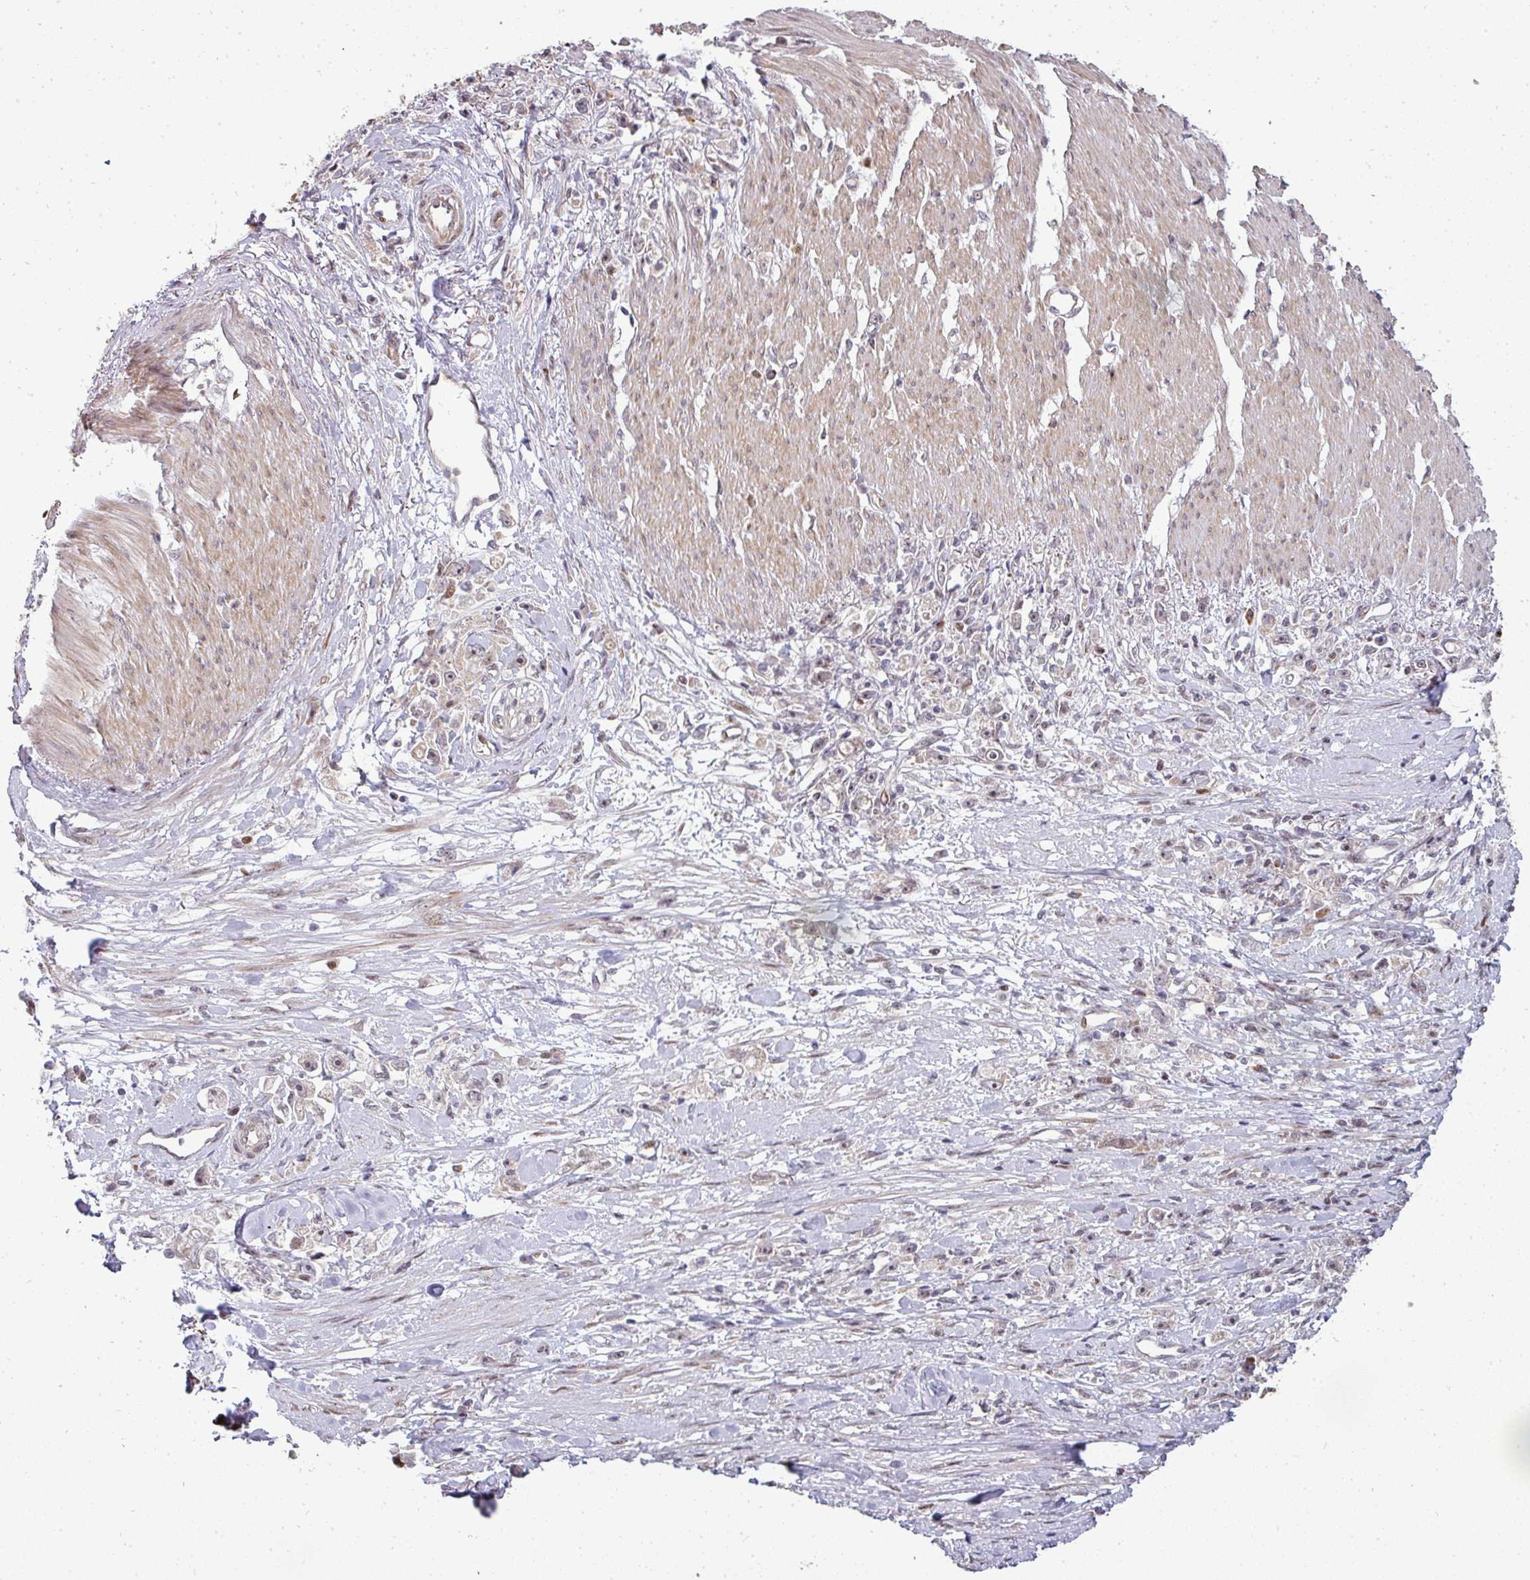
{"staining": {"intensity": "negative", "quantity": "none", "location": "none"}, "tissue": "stomach cancer", "cell_type": "Tumor cells", "image_type": "cancer", "snomed": [{"axis": "morphology", "description": "Adenocarcinoma, NOS"}, {"axis": "topography", "description": "Stomach"}], "caption": "Image shows no significant protein staining in tumor cells of stomach cancer (adenocarcinoma). (IHC, brightfield microscopy, high magnification).", "gene": "PATZ1", "patient": {"sex": "female", "age": 59}}